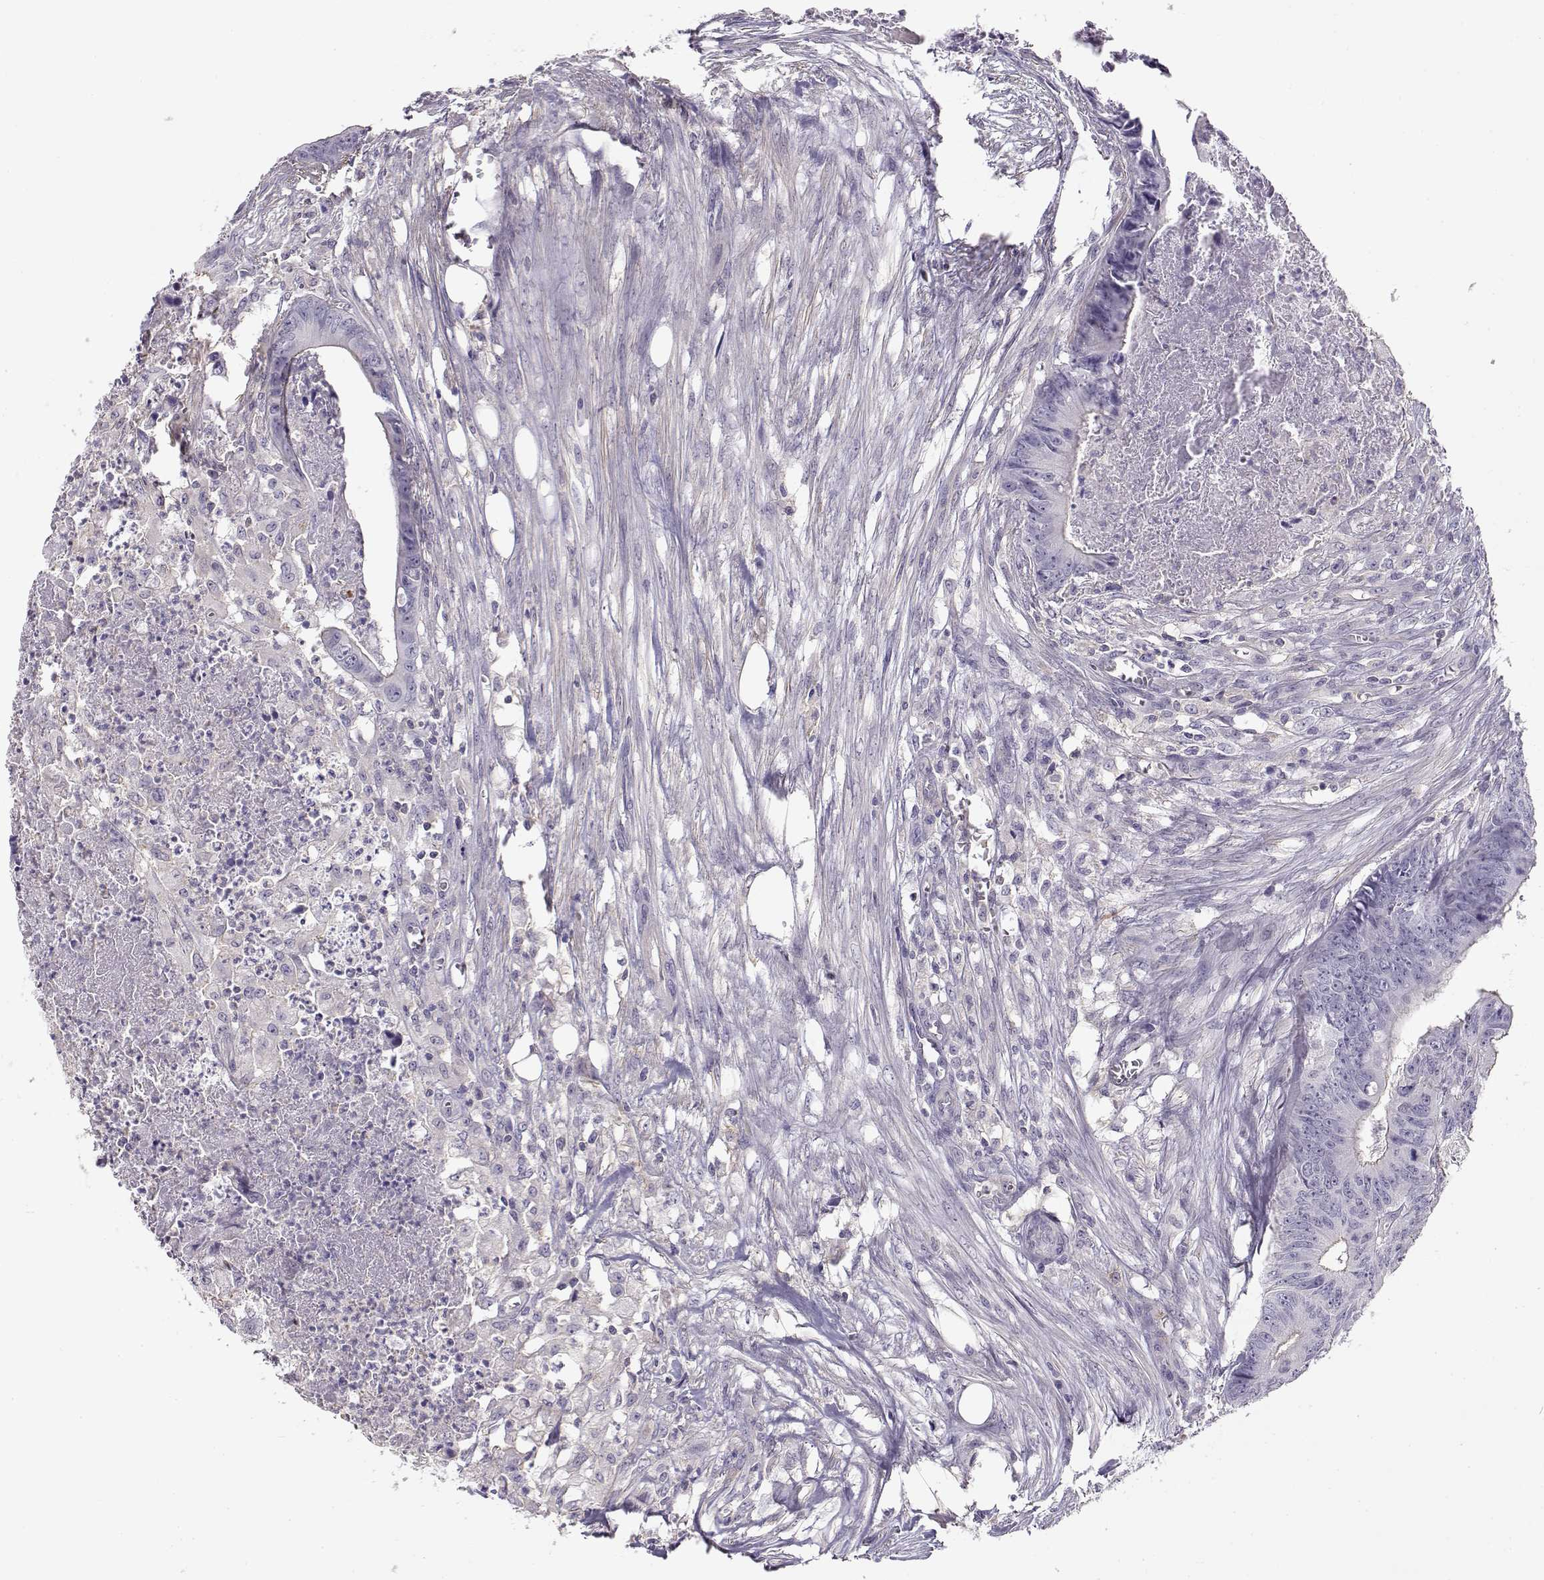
{"staining": {"intensity": "weak", "quantity": "<25%", "location": "cytoplasmic/membranous"}, "tissue": "colorectal cancer", "cell_type": "Tumor cells", "image_type": "cancer", "snomed": [{"axis": "morphology", "description": "Adenocarcinoma, NOS"}, {"axis": "topography", "description": "Colon"}], "caption": "DAB (3,3'-diaminobenzidine) immunohistochemical staining of human colorectal adenocarcinoma displays no significant positivity in tumor cells. The staining was performed using DAB (3,3'-diaminobenzidine) to visualize the protein expression in brown, while the nuclei were stained in blue with hematoxylin (Magnification: 20x).", "gene": "DAPL1", "patient": {"sex": "male", "age": 84}}